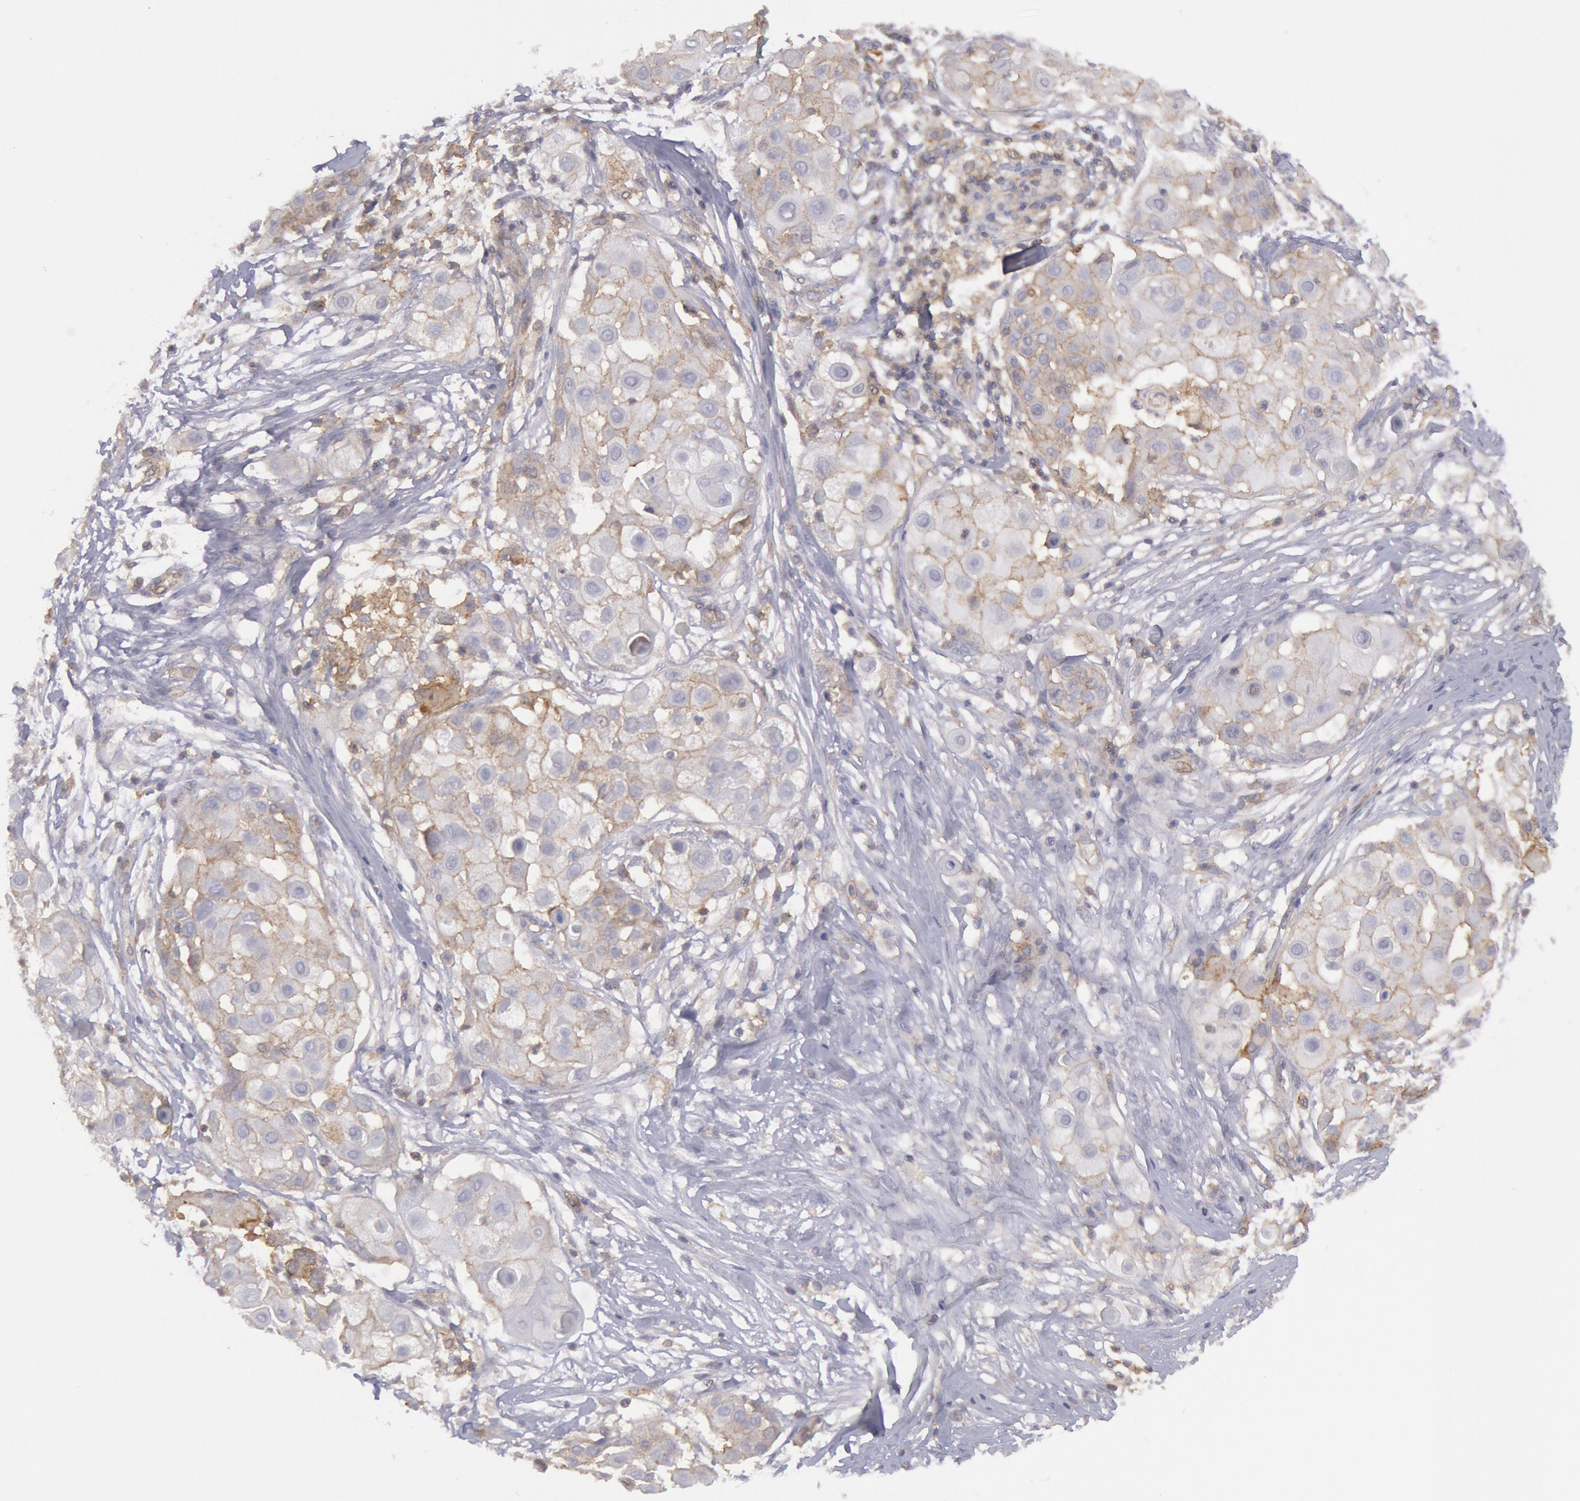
{"staining": {"intensity": "weak", "quantity": "25%-75%", "location": "cytoplasmic/membranous"}, "tissue": "skin cancer", "cell_type": "Tumor cells", "image_type": "cancer", "snomed": [{"axis": "morphology", "description": "Squamous cell carcinoma, NOS"}, {"axis": "topography", "description": "Skin"}], "caption": "IHC histopathology image of skin squamous cell carcinoma stained for a protein (brown), which demonstrates low levels of weak cytoplasmic/membranous staining in about 25%-75% of tumor cells.", "gene": "STX4", "patient": {"sex": "female", "age": 57}}